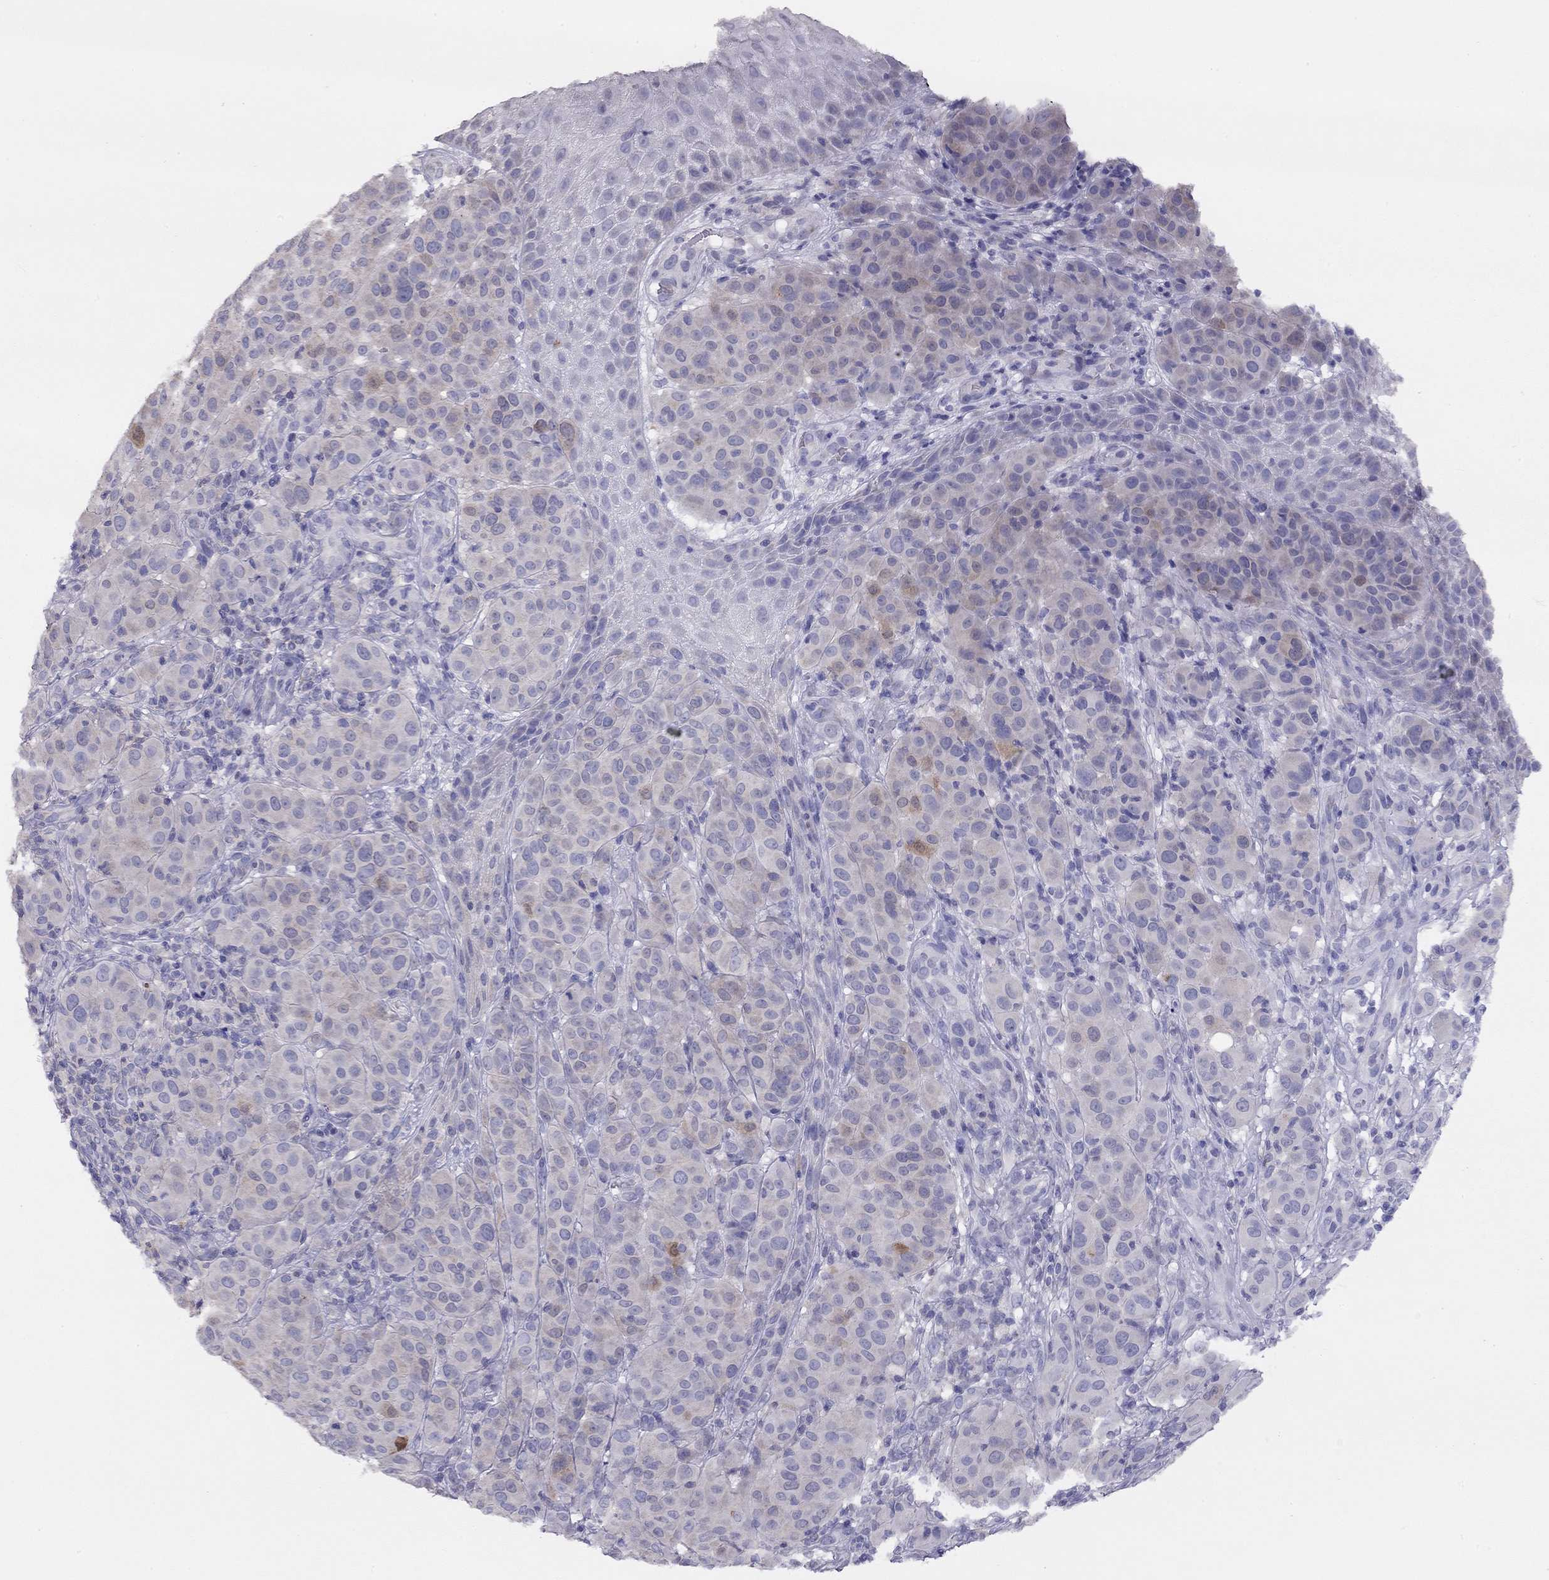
{"staining": {"intensity": "weak", "quantity": "<25%", "location": "cytoplasmic/membranous"}, "tissue": "melanoma", "cell_type": "Tumor cells", "image_type": "cancer", "snomed": [{"axis": "morphology", "description": "Malignant melanoma, NOS"}, {"axis": "topography", "description": "Skin"}], "caption": "Immunohistochemistry image of neoplastic tissue: malignant melanoma stained with DAB (3,3'-diaminobenzidine) displays no significant protein positivity in tumor cells.", "gene": "CITED1", "patient": {"sex": "female", "age": 87}}